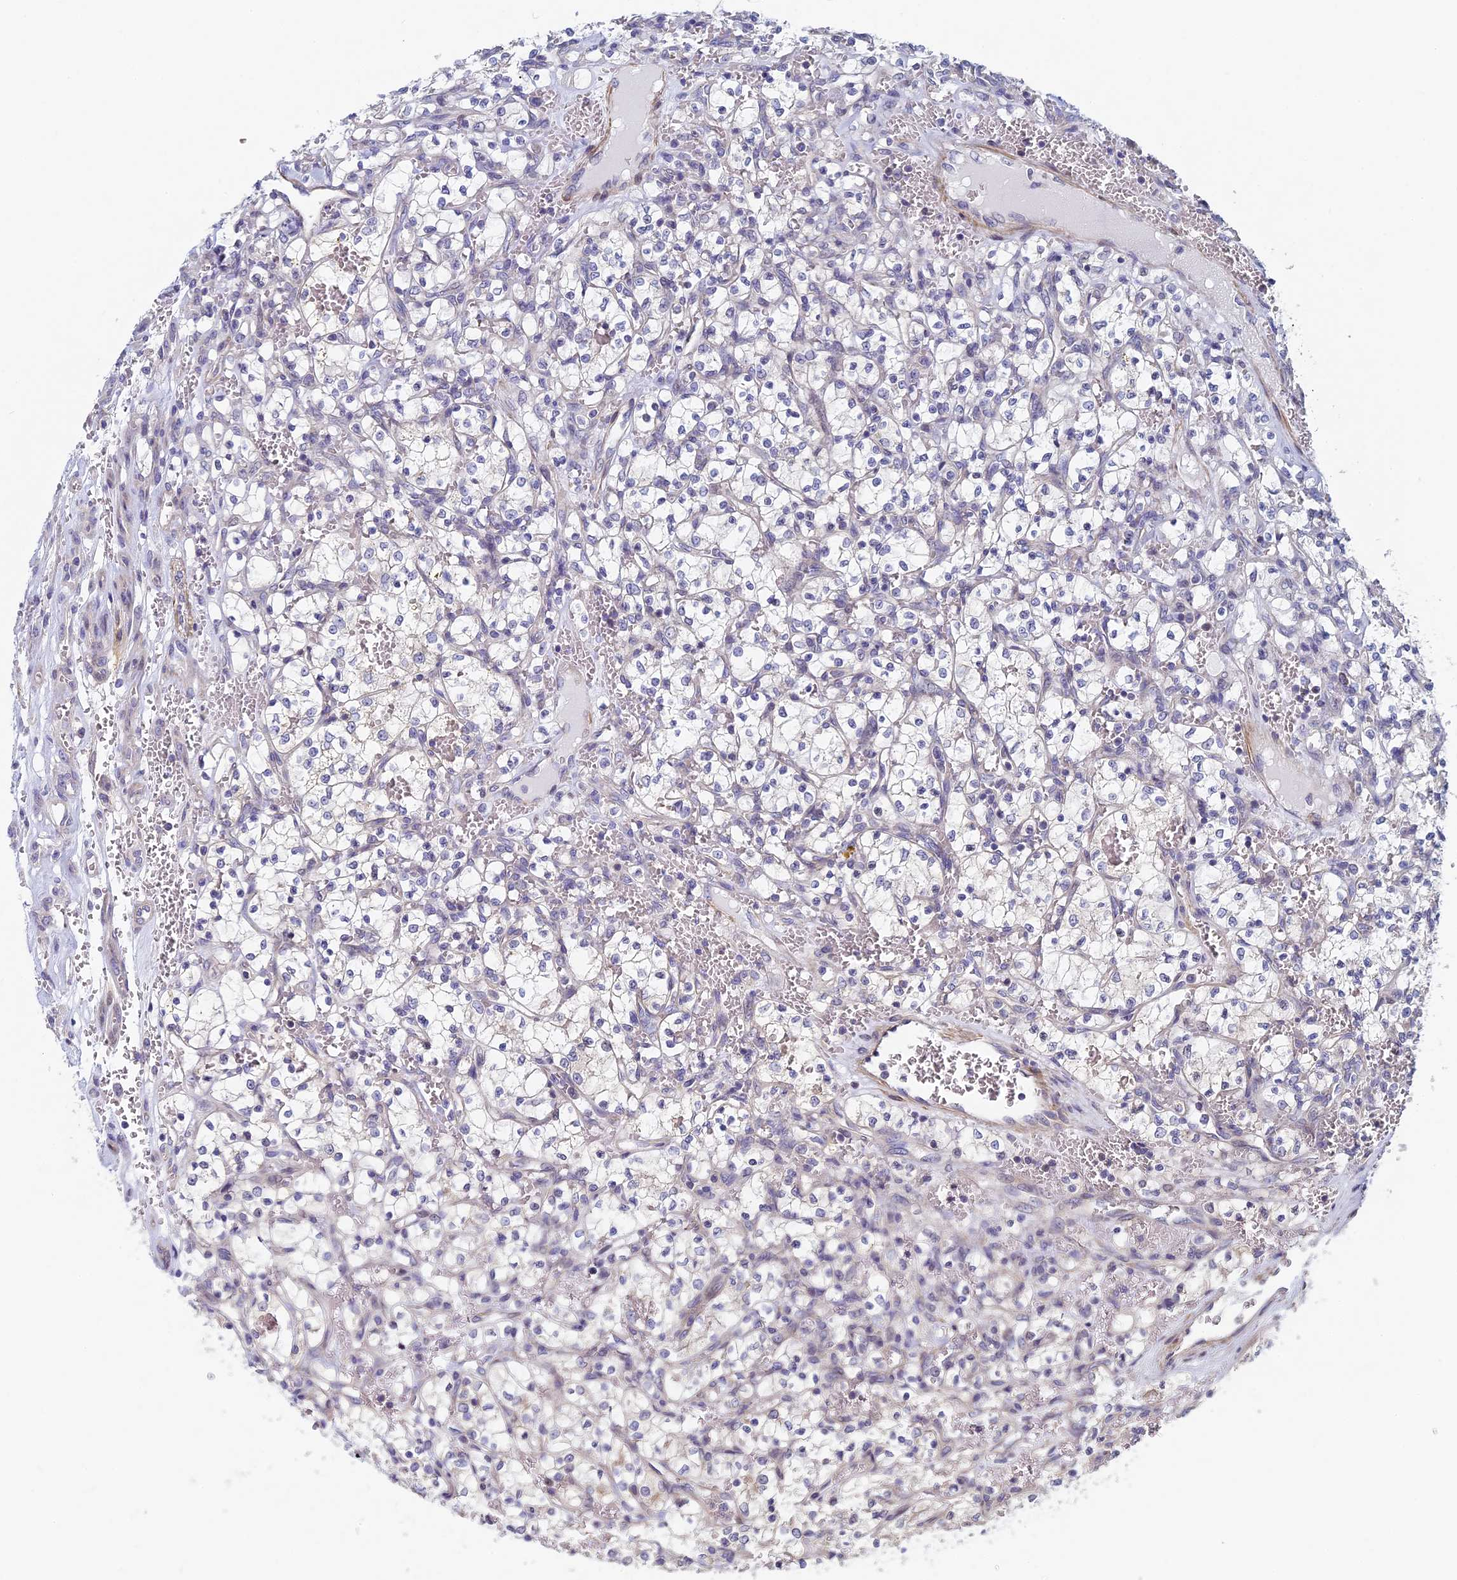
{"staining": {"intensity": "negative", "quantity": "none", "location": "none"}, "tissue": "renal cancer", "cell_type": "Tumor cells", "image_type": "cancer", "snomed": [{"axis": "morphology", "description": "Adenocarcinoma, NOS"}, {"axis": "topography", "description": "Kidney"}], "caption": "Tumor cells are negative for brown protein staining in renal cancer (adenocarcinoma).", "gene": "DIXDC1", "patient": {"sex": "female", "age": 69}}